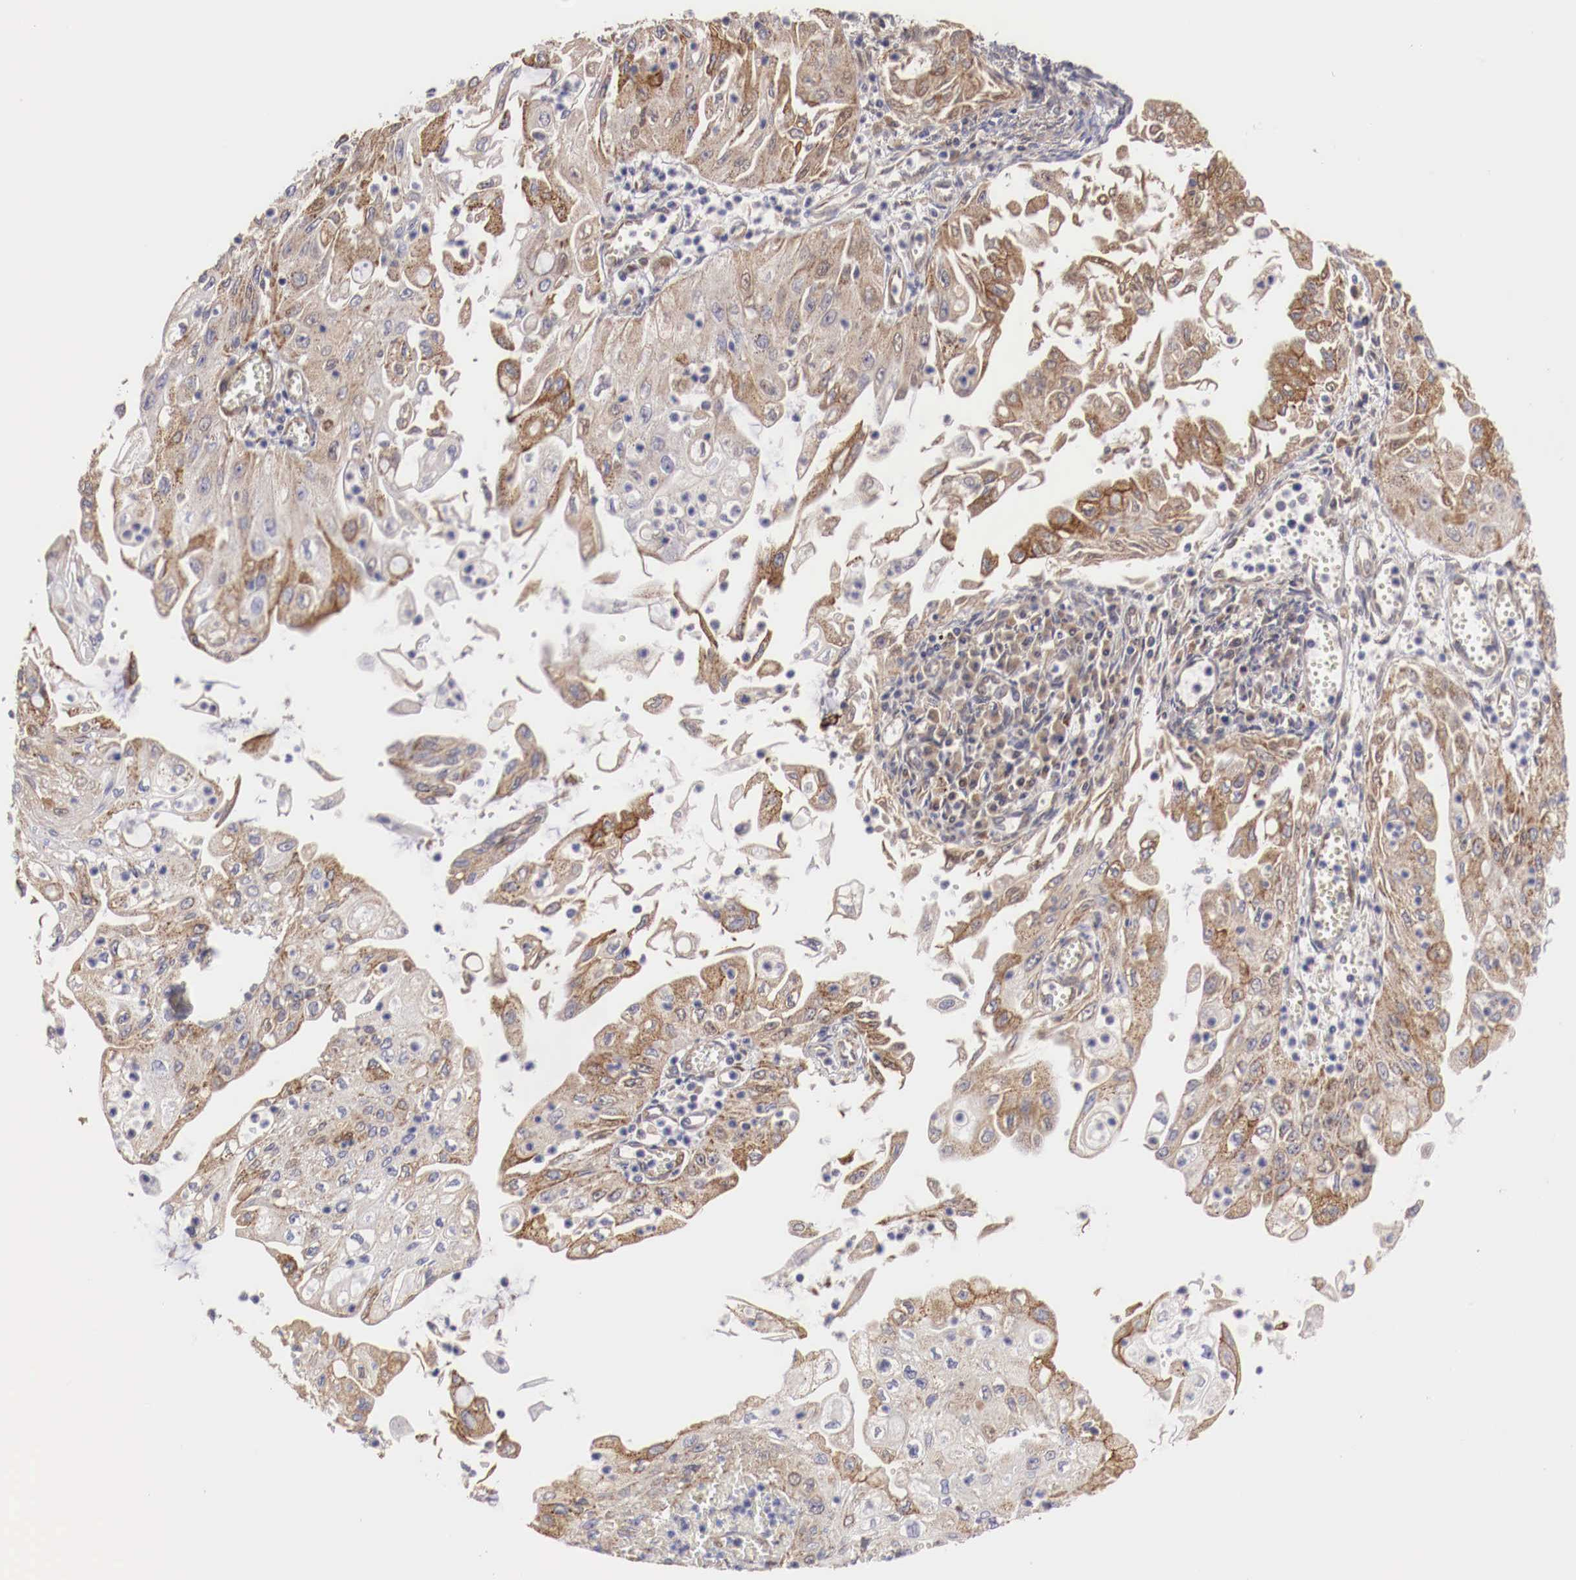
{"staining": {"intensity": "moderate", "quantity": ">75%", "location": "cytoplasmic/membranous"}, "tissue": "endometrial cancer", "cell_type": "Tumor cells", "image_type": "cancer", "snomed": [{"axis": "morphology", "description": "Adenocarcinoma, NOS"}, {"axis": "topography", "description": "Endometrium"}], "caption": "There is medium levels of moderate cytoplasmic/membranous positivity in tumor cells of endometrial cancer, as demonstrated by immunohistochemical staining (brown color).", "gene": "XPNPEP3", "patient": {"sex": "female", "age": 75}}